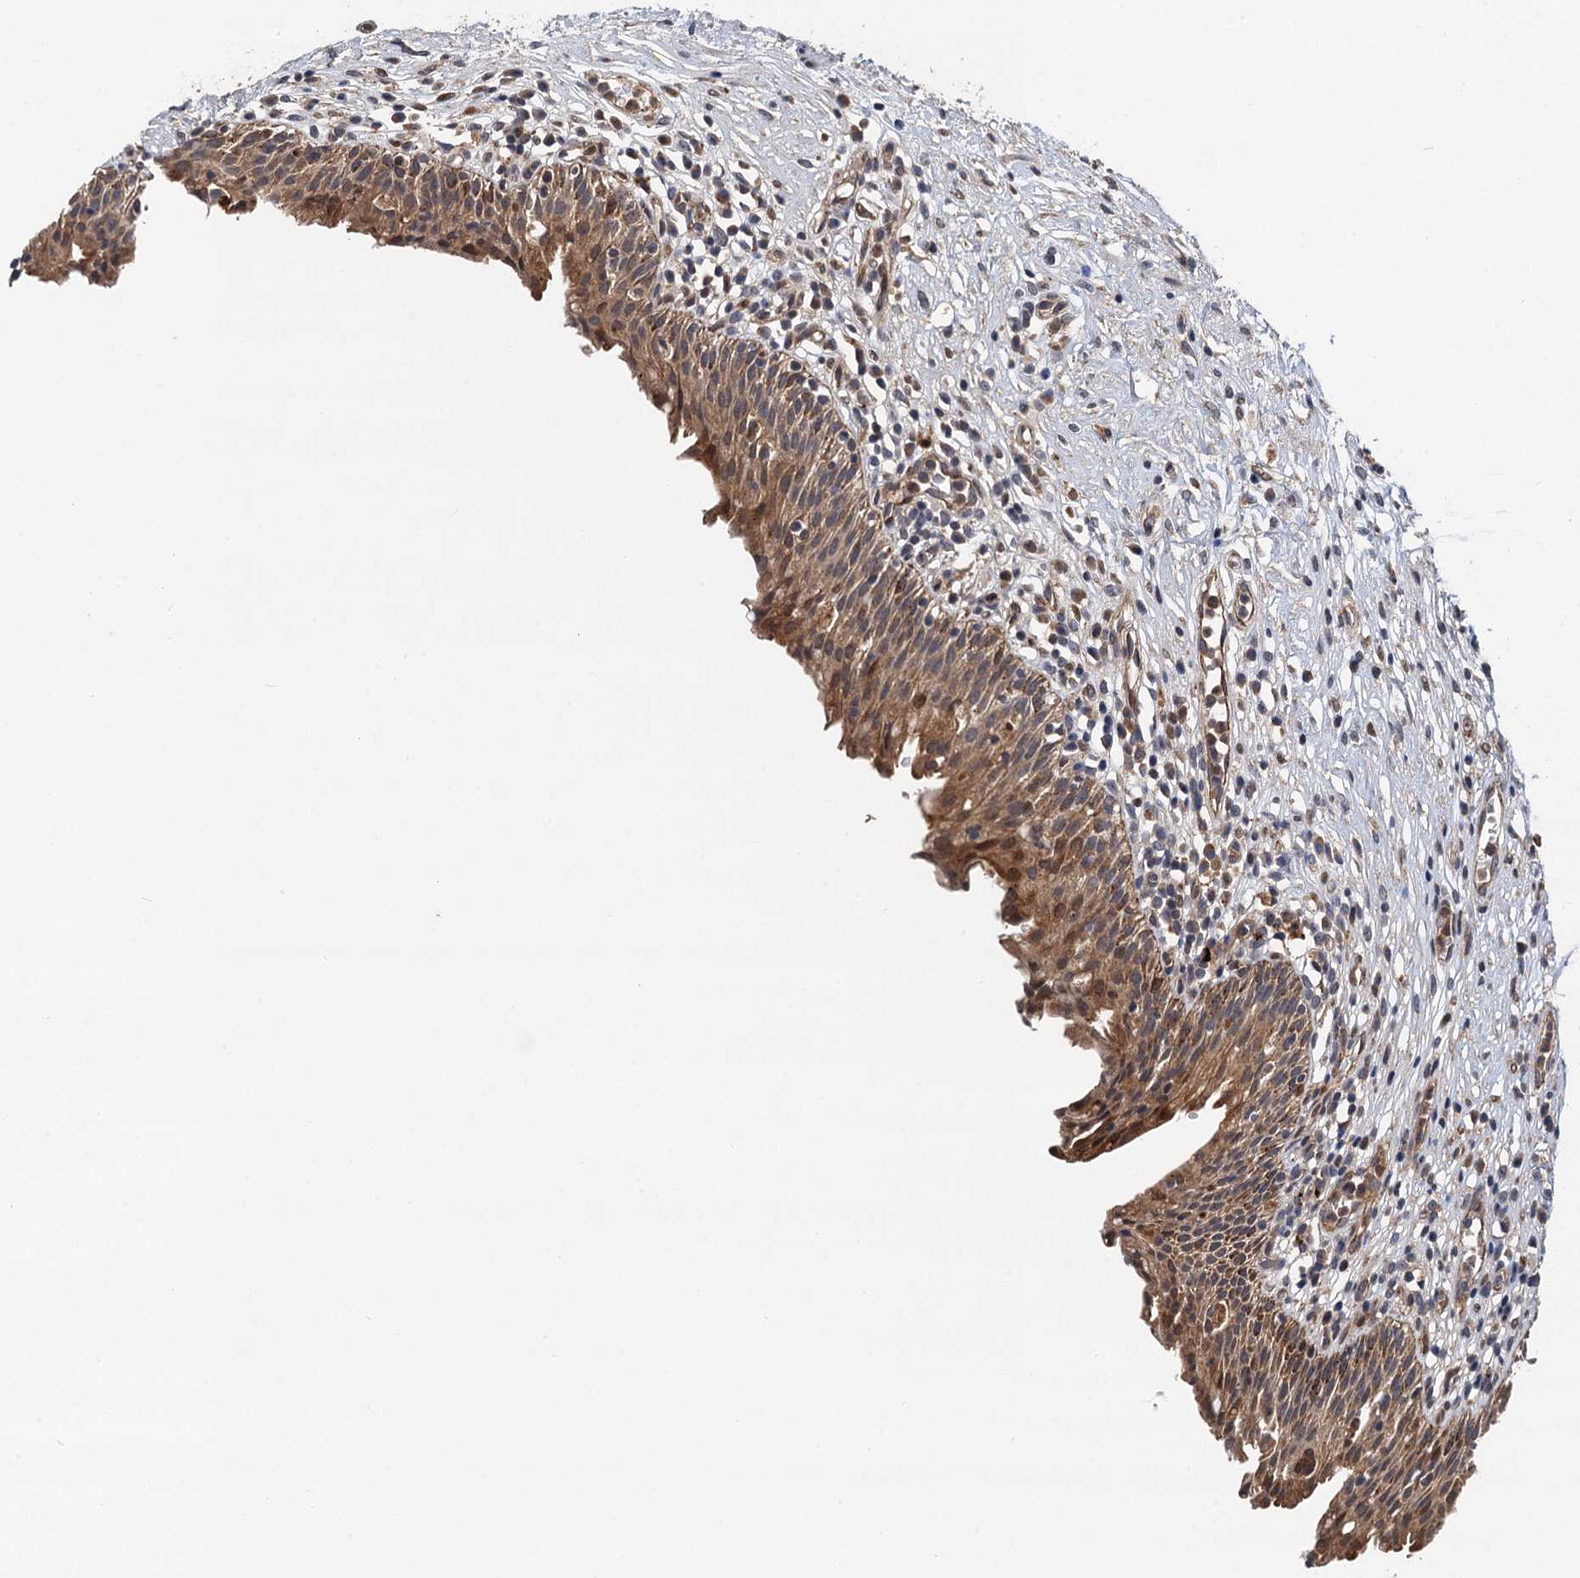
{"staining": {"intensity": "moderate", "quantity": ">75%", "location": "cytoplasmic/membranous,nuclear"}, "tissue": "urinary bladder", "cell_type": "Urothelial cells", "image_type": "normal", "snomed": [{"axis": "morphology", "description": "Normal tissue, NOS"}, {"axis": "morphology", "description": "Inflammation, NOS"}, {"axis": "topography", "description": "Urinary bladder"}], "caption": "DAB (3,3'-diaminobenzidine) immunohistochemical staining of unremarkable human urinary bladder displays moderate cytoplasmic/membranous,nuclear protein positivity in about >75% of urothelial cells. (DAB (3,3'-diaminobenzidine) IHC, brown staining for protein, blue staining for nuclei).", "gene": "NLRP10", "patient": {"sex": "male", "age": 63}}